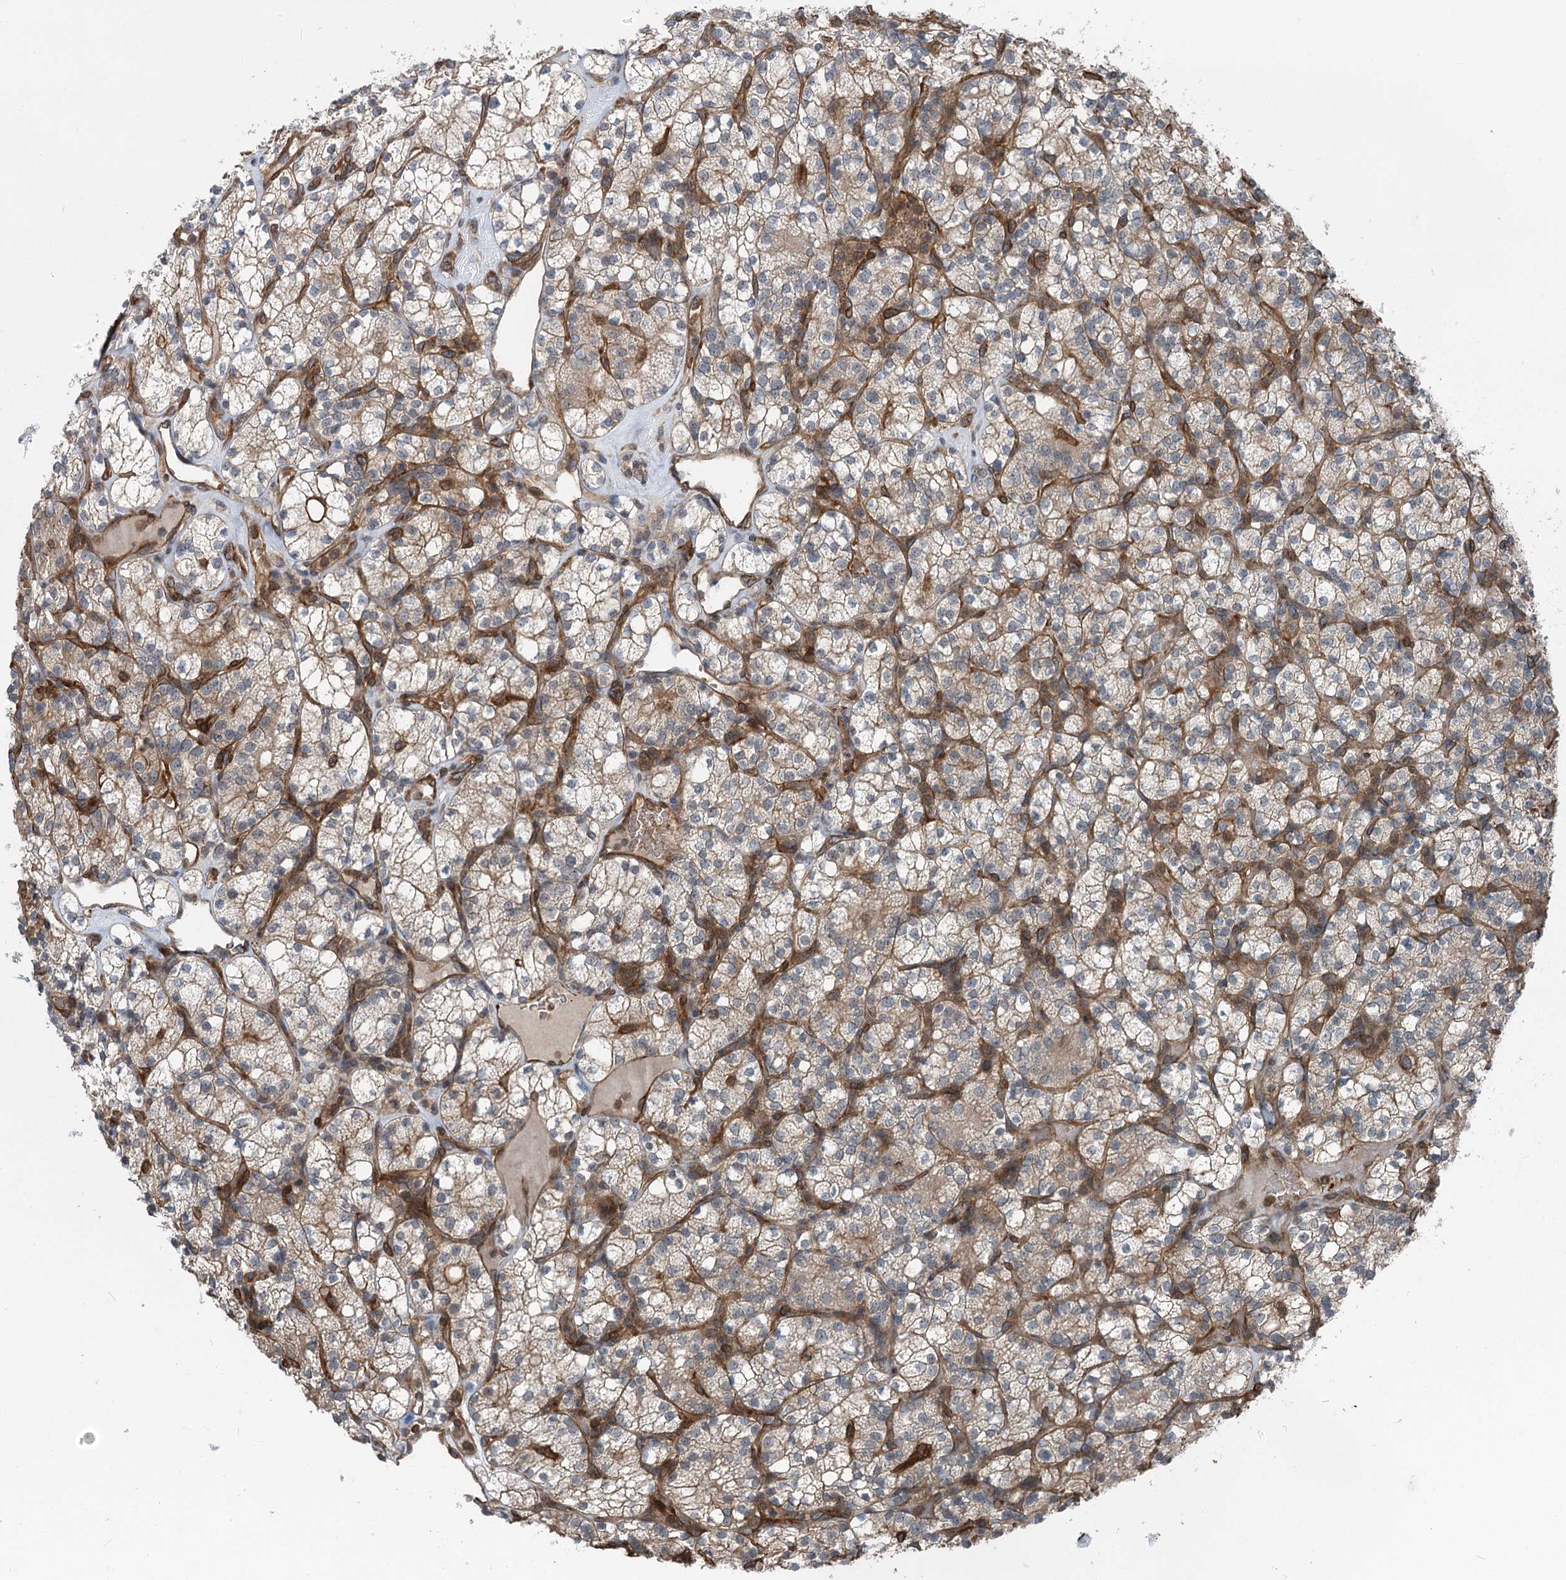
{"staining": {"intensity": "weak", "quantity": ">75%", "location": "cytoplasmic/membranous"}, "tissue": "renal cancer", "cell_type": "Tumor cells", "image_type": "cancer", "snomed": [{"axis": "morphology", "description": "Adenocarcinoma, NOS"}, {"axis": "topography", "description": "Kidney"}], "caption": "A low amount of weak cytoplasmic/membranous positivity is identified in about >75% of tumor cells in renal cancer tissue.", "gene": "IQSEC1", "patient": {"sex": "male", "age": 77}}